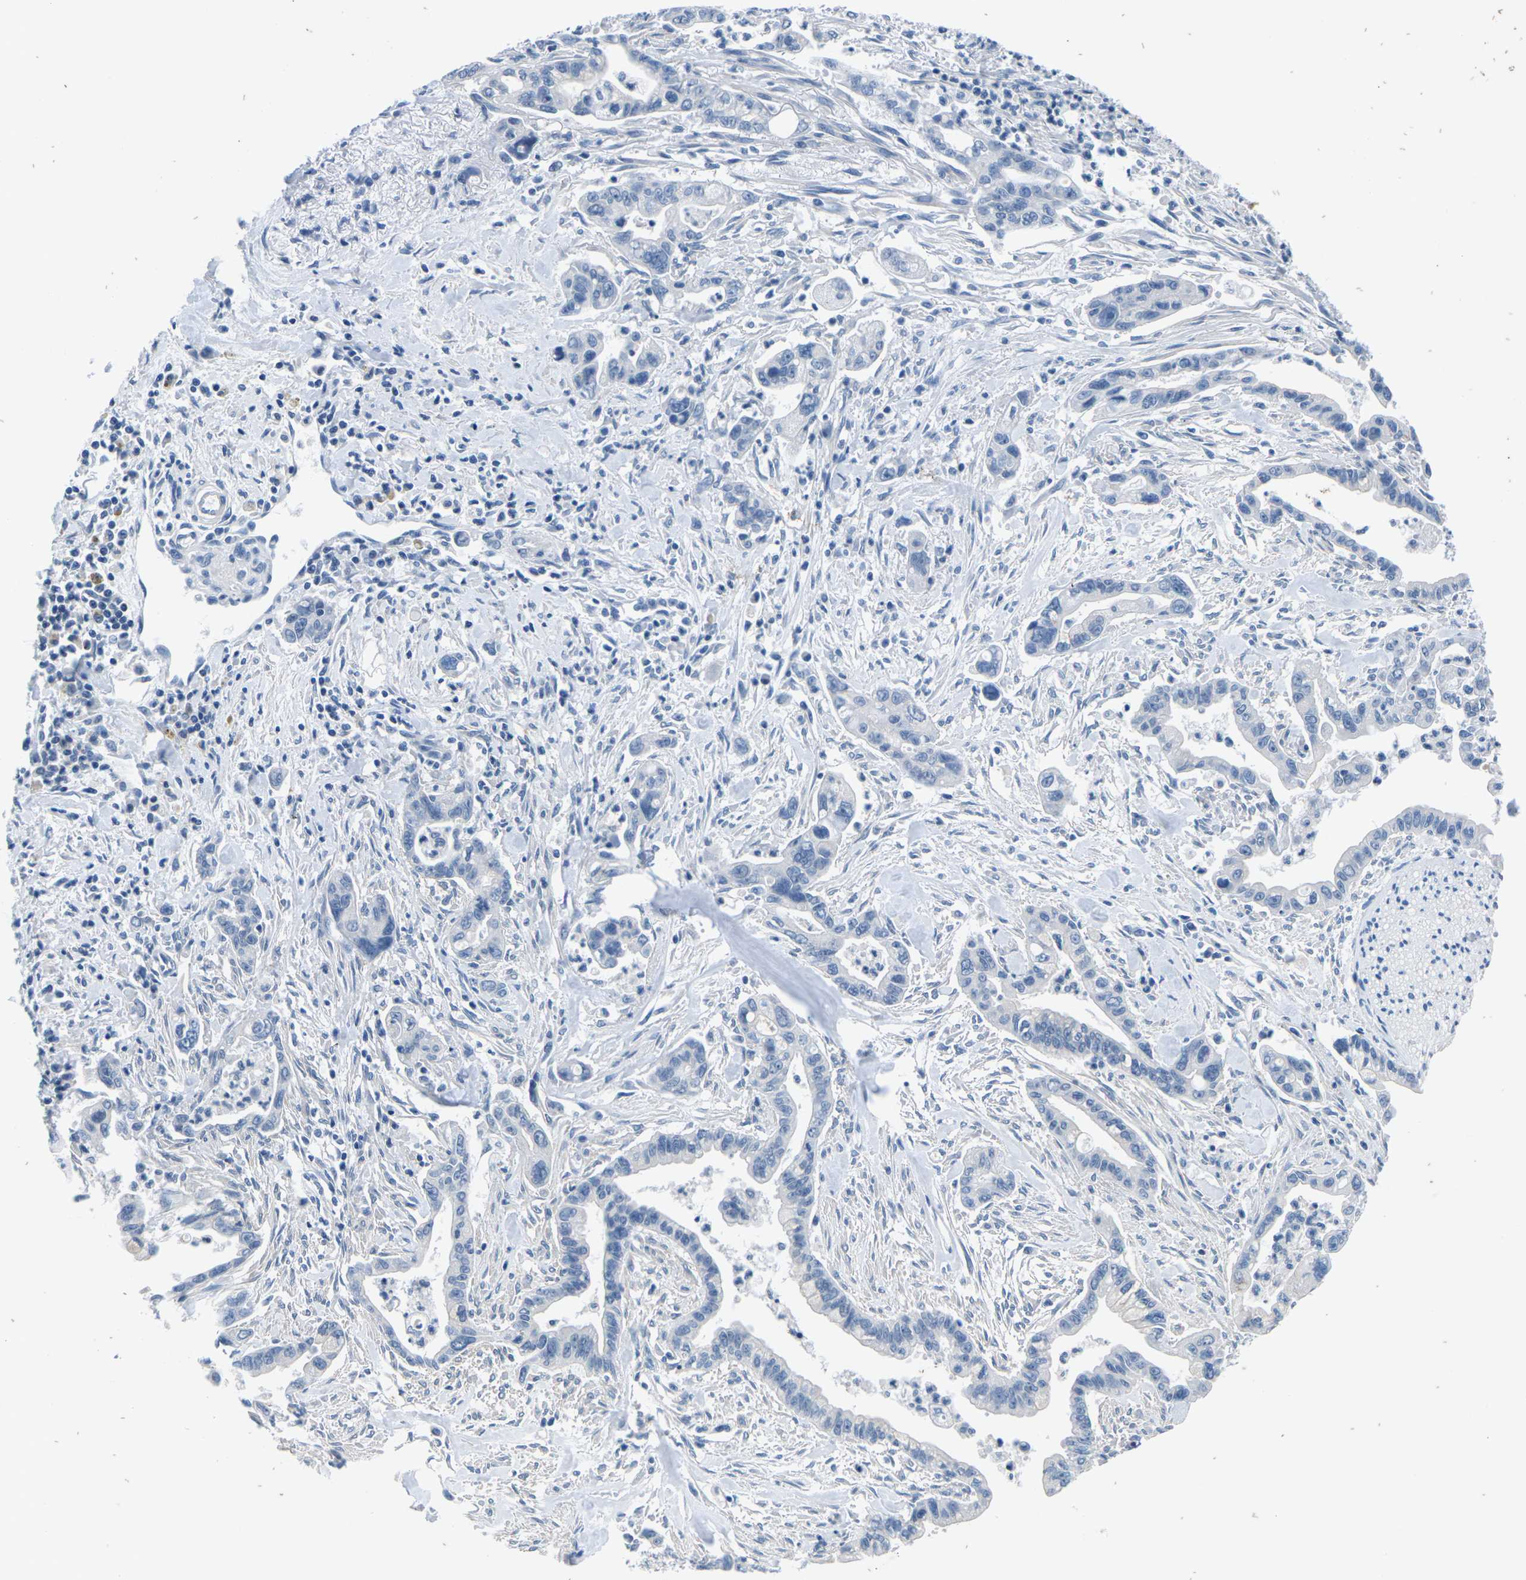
{"staining": {"intensity": "negative", "quantity": "none", "location": "none"}, "tissue": "pancreatic cancer", "cell_type": "Tumor cells", "image_type": "cancer", "snomed": [{"axis": "morphology", "description": "Adenocarcinoma, NOS"}, {"axis": "topography", "description": "Pancreas"}], "caption": "Immunohistochemical staining of human adenocarcinoma (pancreatic) shows no significant expression in tumor cells. (DAB (3,3'-diaminobenzidine) immunohistochemistry (IHC), high magnification).", "gene": "UMOD", "patient": {"sex": "male", "age": 70}}